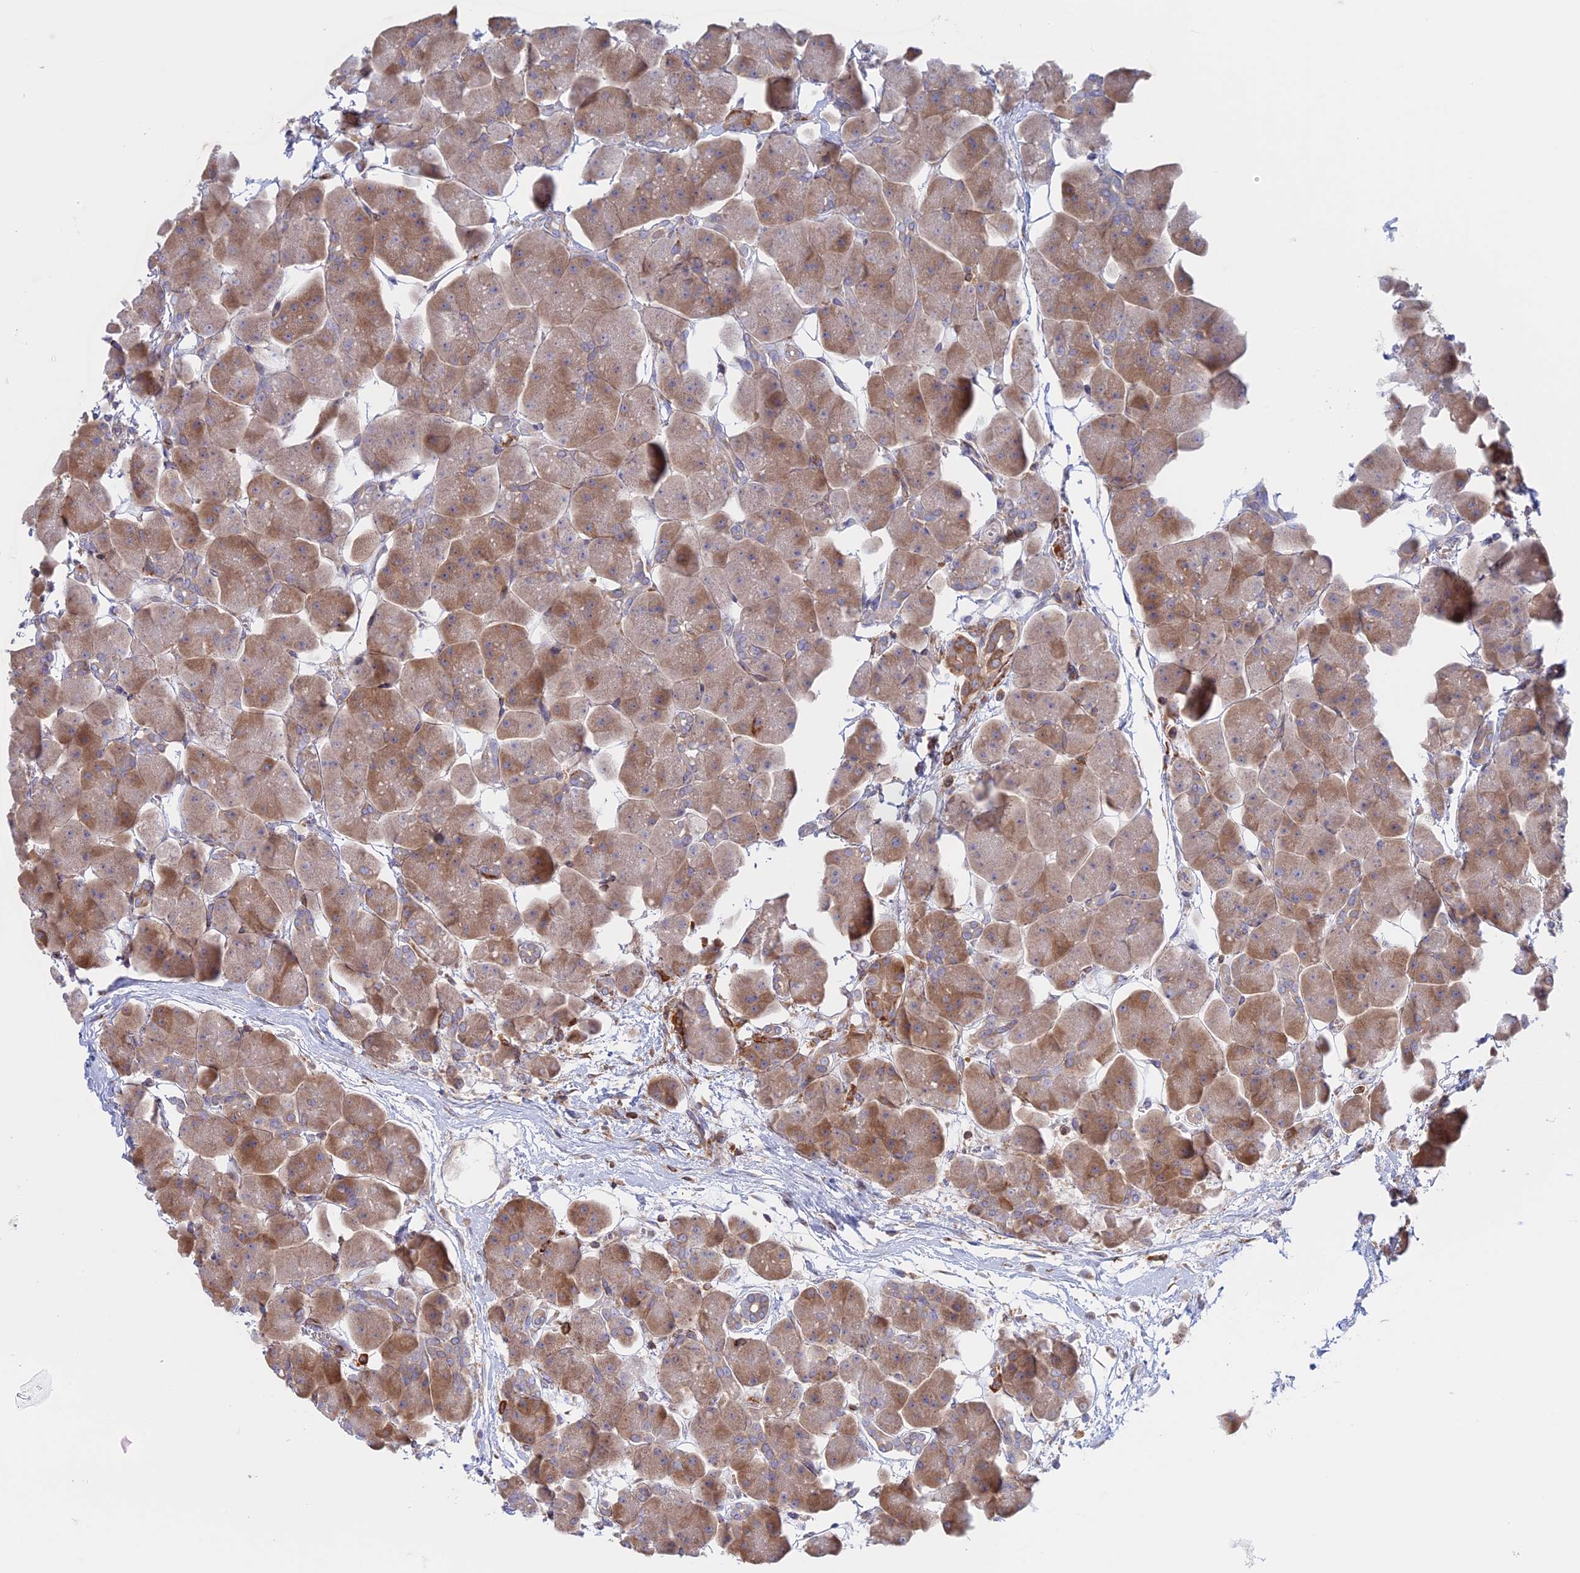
{"staining": {"intensity": "moderate", "quantity": ">75%", "location": "cytoplasmic/membranous"}, "tissue": "pancreas", "cell_type": "Exocrine glandular cells", "image_type": "normal", "snomed": [{"axis": "morphology", "description": "Normal tissue, NOS"}, {"axis": "topography", "description": "Pancreas"}], "caption": "Exocrine glandular cells demonstrate moderate cytoplasmic/membranous expression in approximately >75% of cells in unremarkable pancreas. The staining was performed using DAB, with brown indicating positive protein expression. Nuclei are stained blue with hematoxylin.", "gene": "GMIP", "patient": {"sex": "male", "age": 66}}